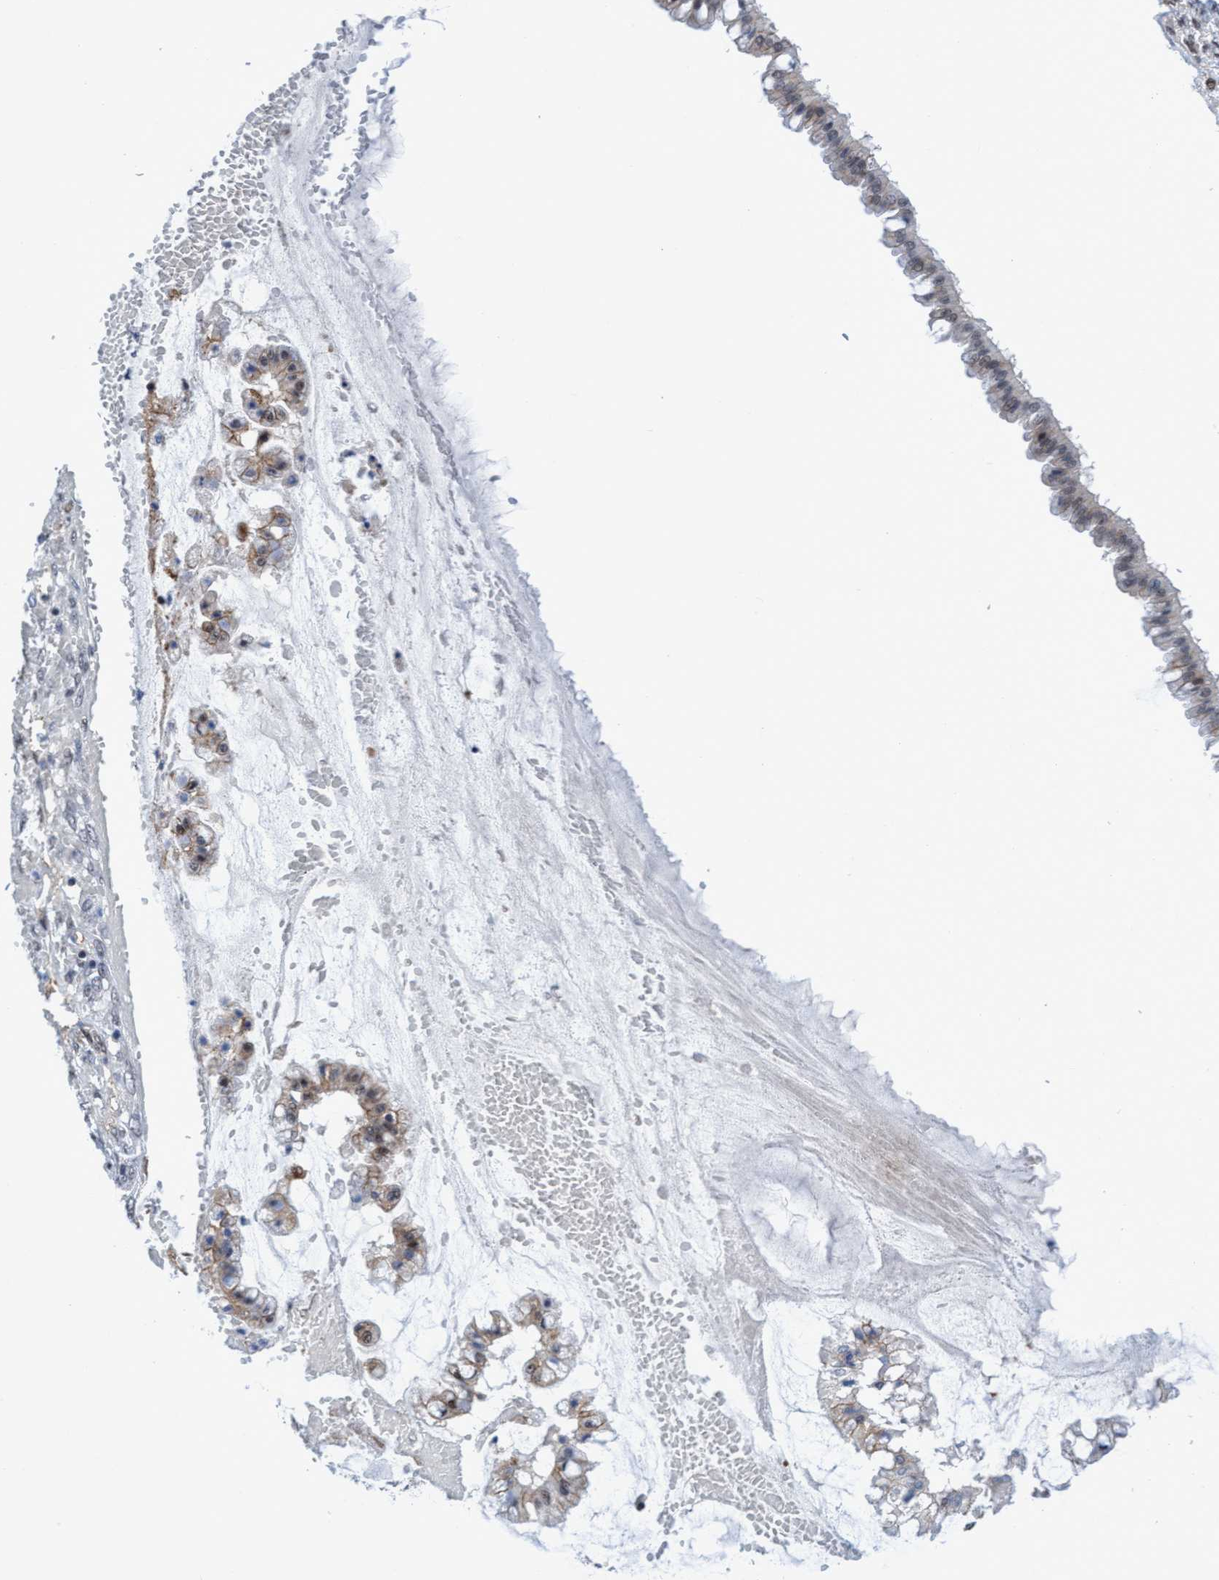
{"staining": {"intensity": "weak", "quantity": "<25%", "location": "cytoplasmic/membranous,nuclear"}, "tissue": "ovarian cancer", "cell_type": "Tumor cells", "image_type": "cancer", "snomed": [{"axis": "morphology", "description": "Cystadenocarcinoma, mucinous, NOS"}, {"axis": "topography", "description": "Ovary"}], "caption": "Immunohistochemistry image of human ovarian cancer stained for a protein (brown), which displays no expression in tumor cells.", "gene": "C9orf78", "patient": {"sex": "female", "age": 73}}